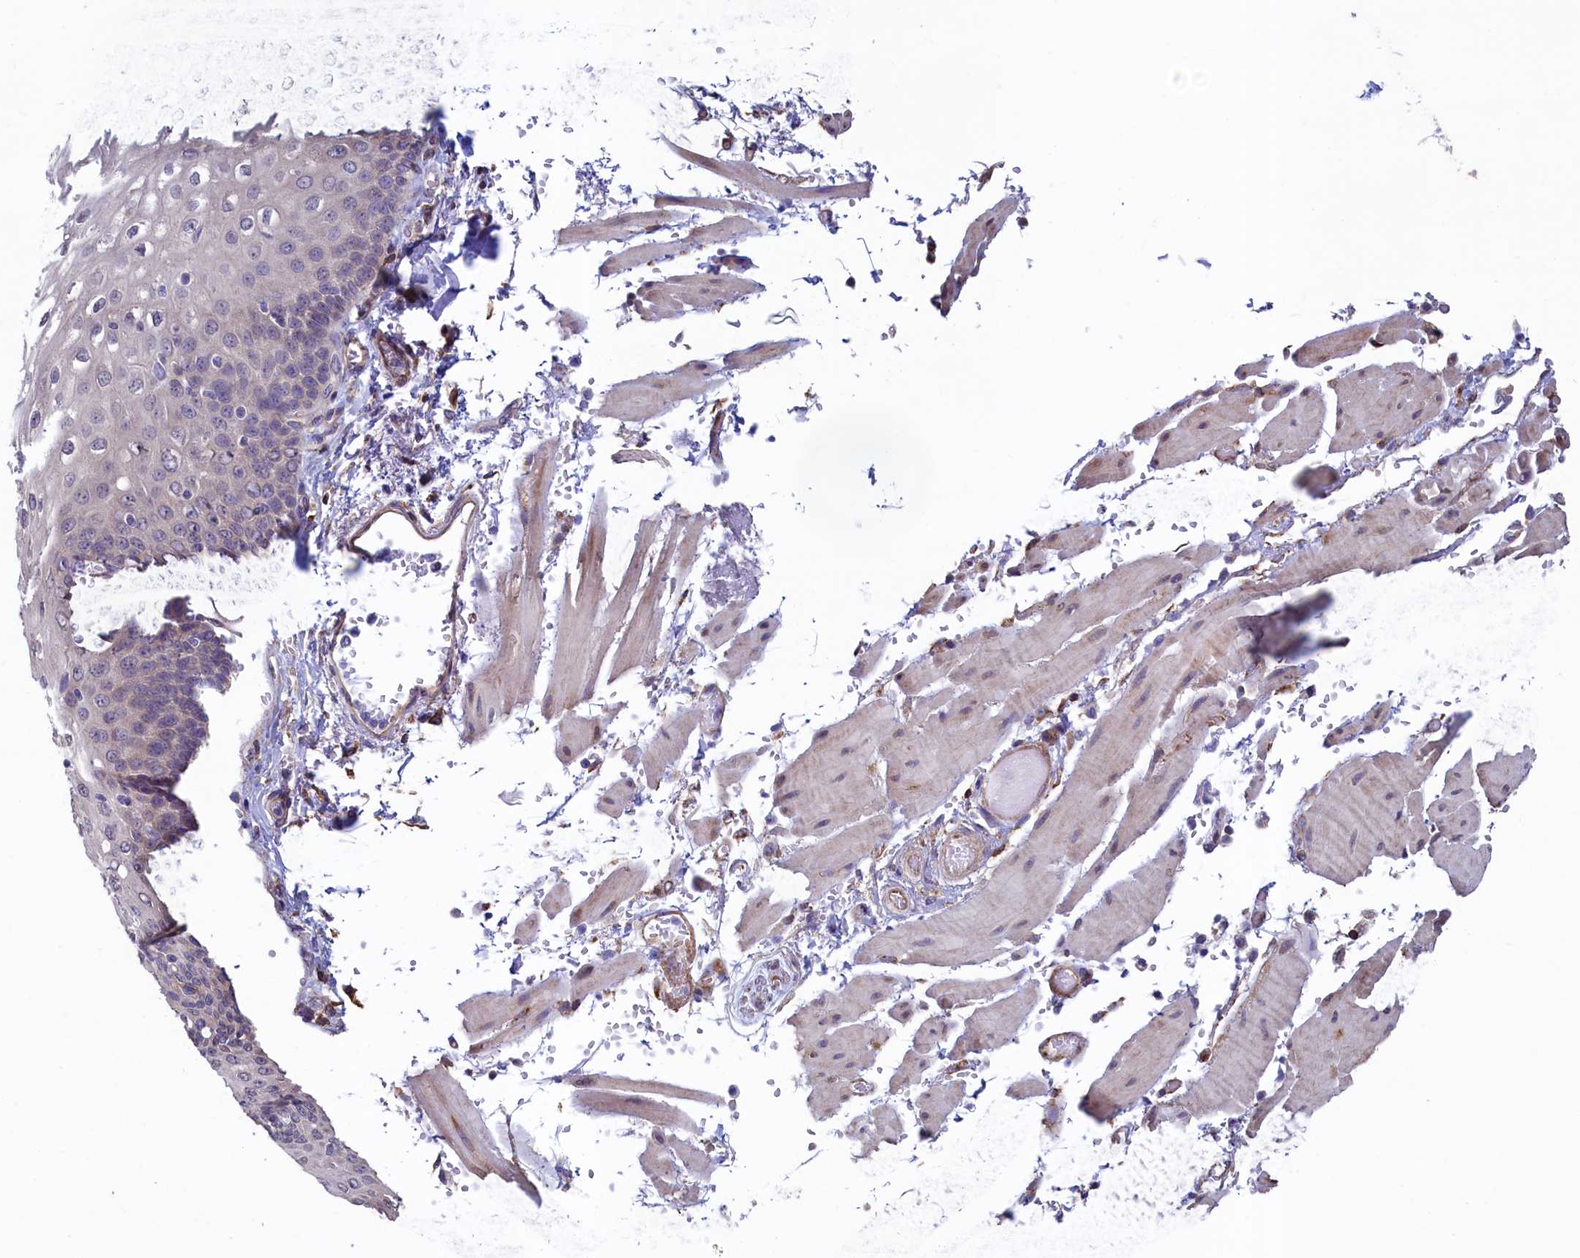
{"staining": {"intensity": "weak", "quantity": "<25%", "location": "cytoplasmic/membranous"}, "tissue": "esophagus", "cell_type": "Squamous epithelial cells", "image_type": "normal", "snomed": [{"axis": "morphology", "description": "Normal tissue, NOS"}, {"axis": "topography", "description": "Esophagus"}], "caption": "IHC histopathology image of normal esophagus: esophagus stained with DAB reveals no significant protein staining in squamous epithelial cells. (DAB (3,3'-diaminobenzidine) immunohistochemistry (IHC) visualized using brightfield microscopy, high magnification).", "gene": "SPATA2L", "patient": {"sex": "male", "age": 81}}